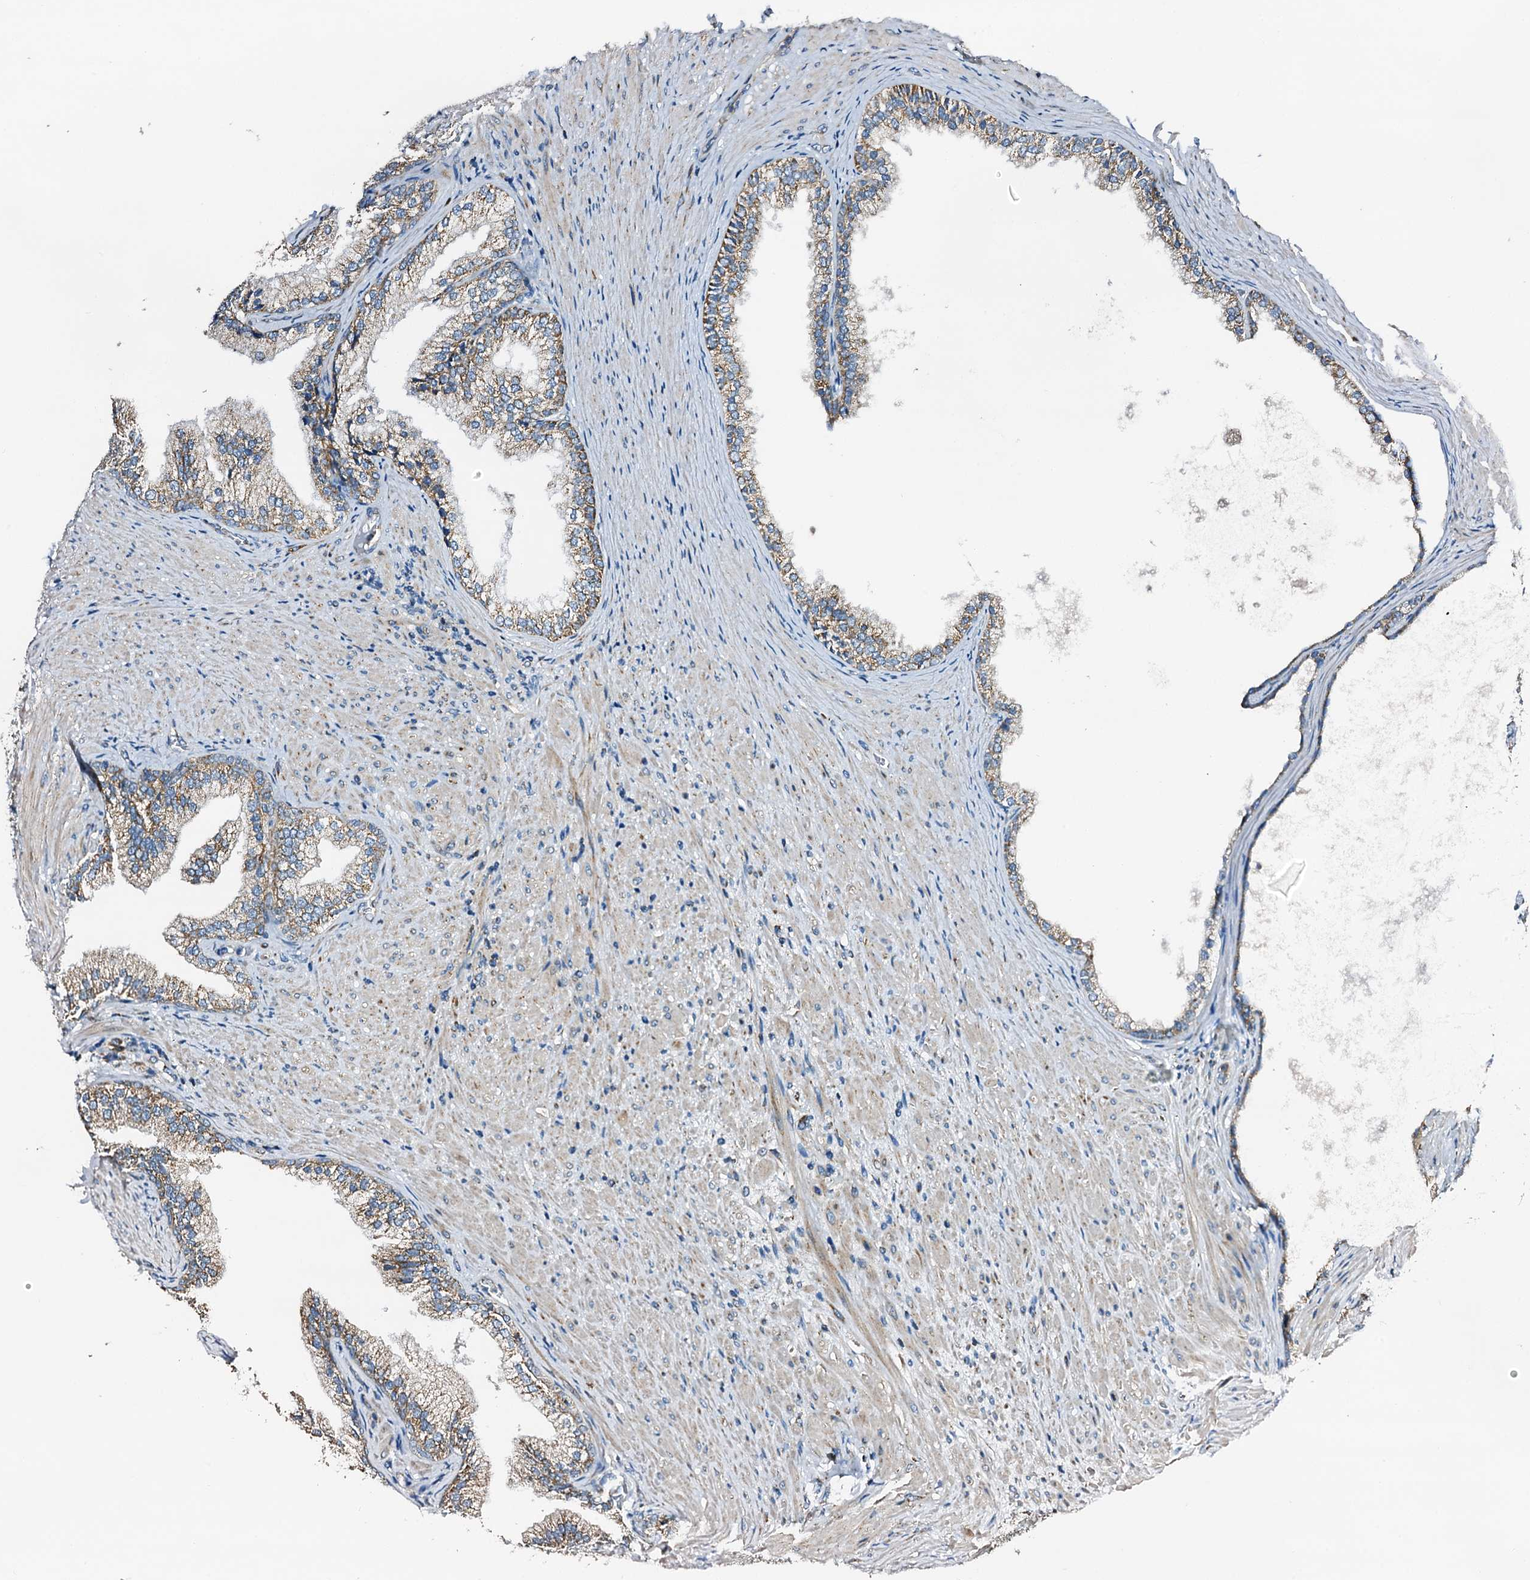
{"staining": {"intensity": "moderate", "quantity": ">75%", "location": "cytoplasmic/membranous"}, "tissue": "prostate", "cell_type": "Glandular cells", "image_type": "normal", "snomed": [{"axis": "morphology", "description": "Normal tissue, NOS"}, {"axis": "topography", "description": "Prostate"}], "caption": "About >75% of glandular cells in normal prostate demonstrate moderate cytoplasmic/membranous protein expression as visualized by brown immunohistochemical staining.", "gene": "POC1A", "patient": {"sex": "male", "age": 76}}